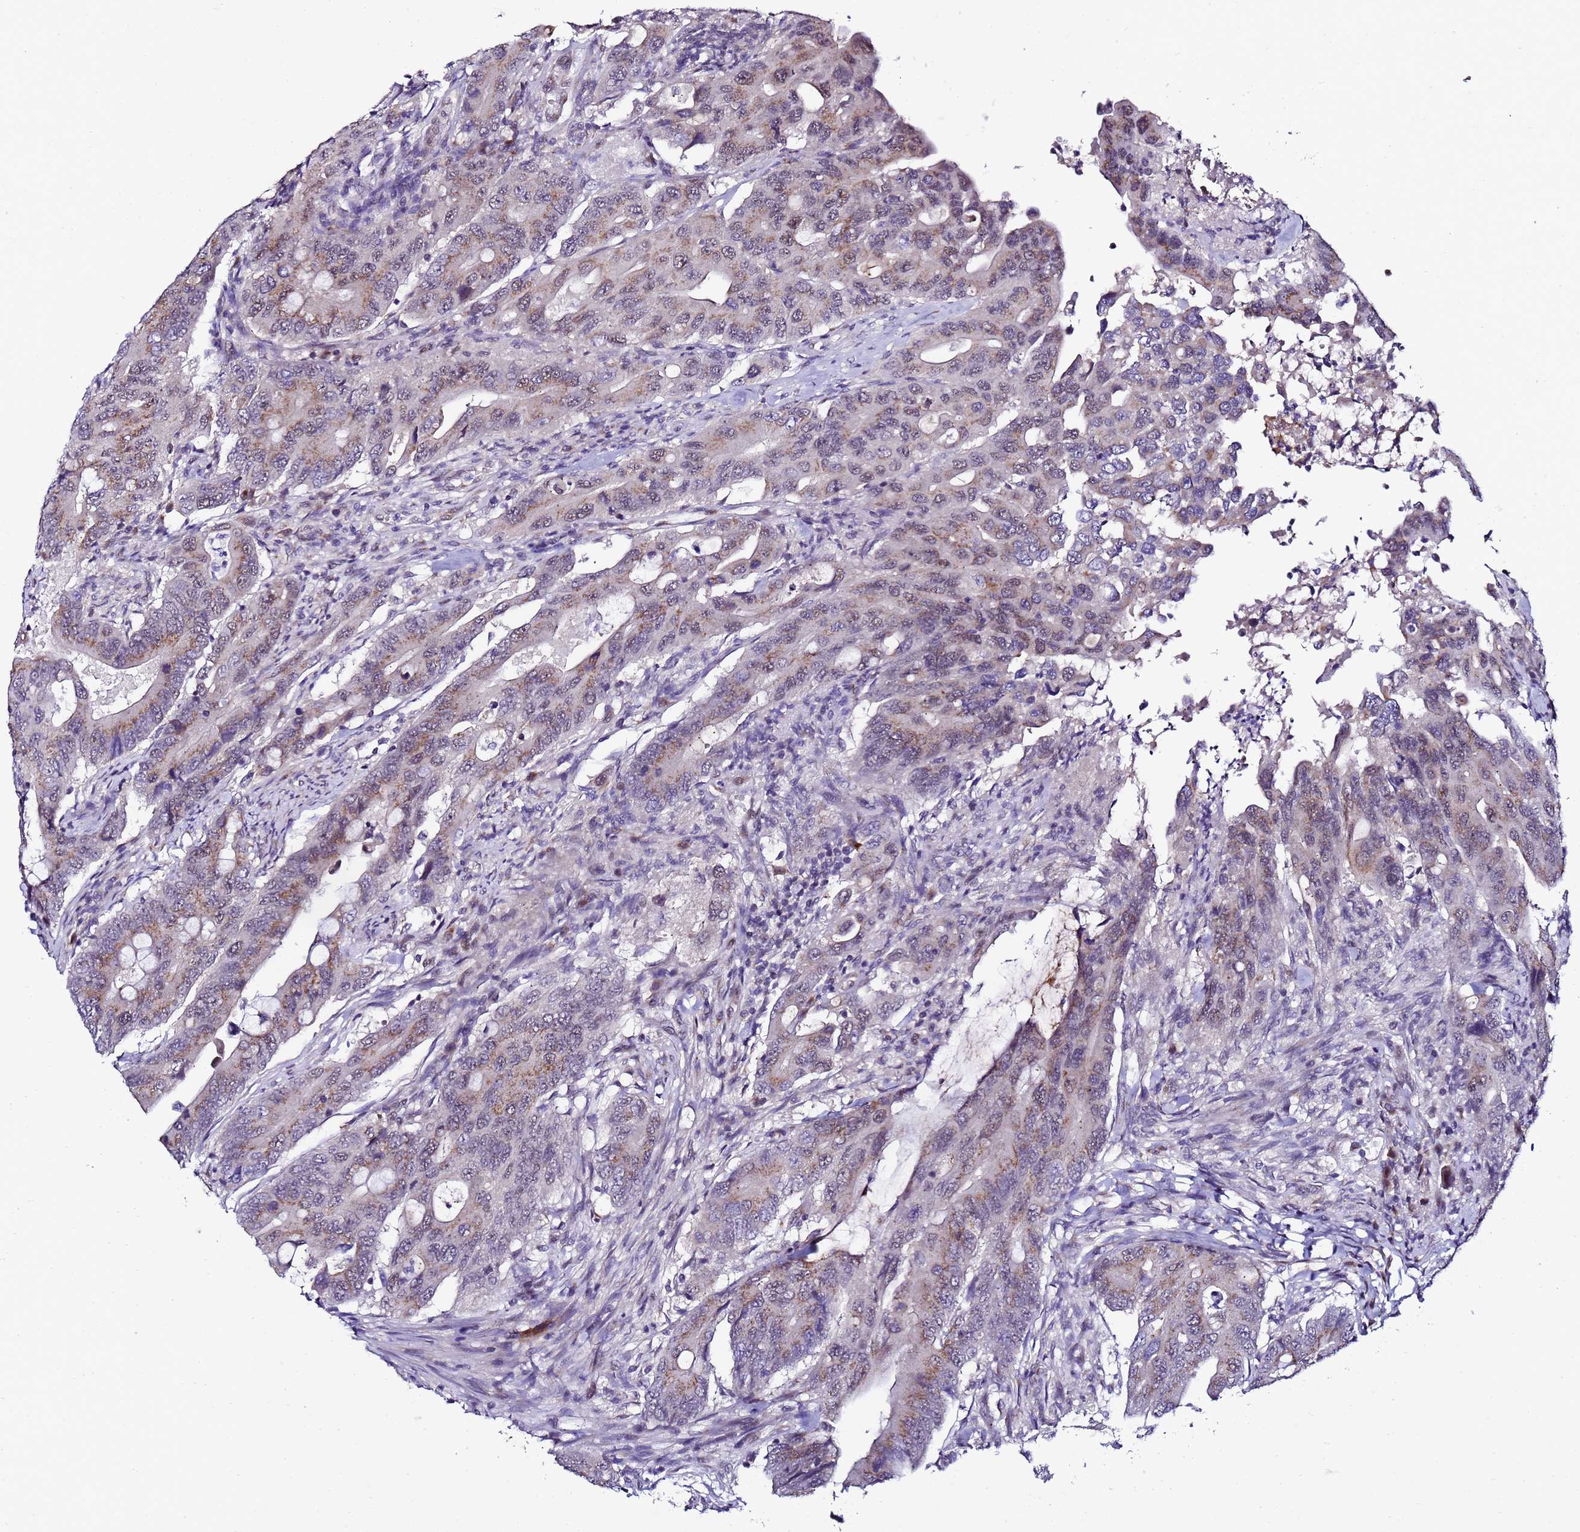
{"staining": {"intensity": "moderate", "quantity": "25%-75%", "location": "cytoplasmic/membranous"}, "tissue": "colorectal cancer", "cell_type": "Tumor cells", "image_type": "cancer", "snomed": [{"axis": "morphology", "description": "Adenocarcinoma, NOS"}, {"axis": "topography", "description": "Colon"}], "caption": "Immunohistochemistry (DAB) staining of colorectal adenocarcinoma shows moderate cytoplasmic/membranous protein expression in about 25%-75% of tumor cells.", "gene": "C19orf47", "patient": {"sex": "male", "age": 71}}